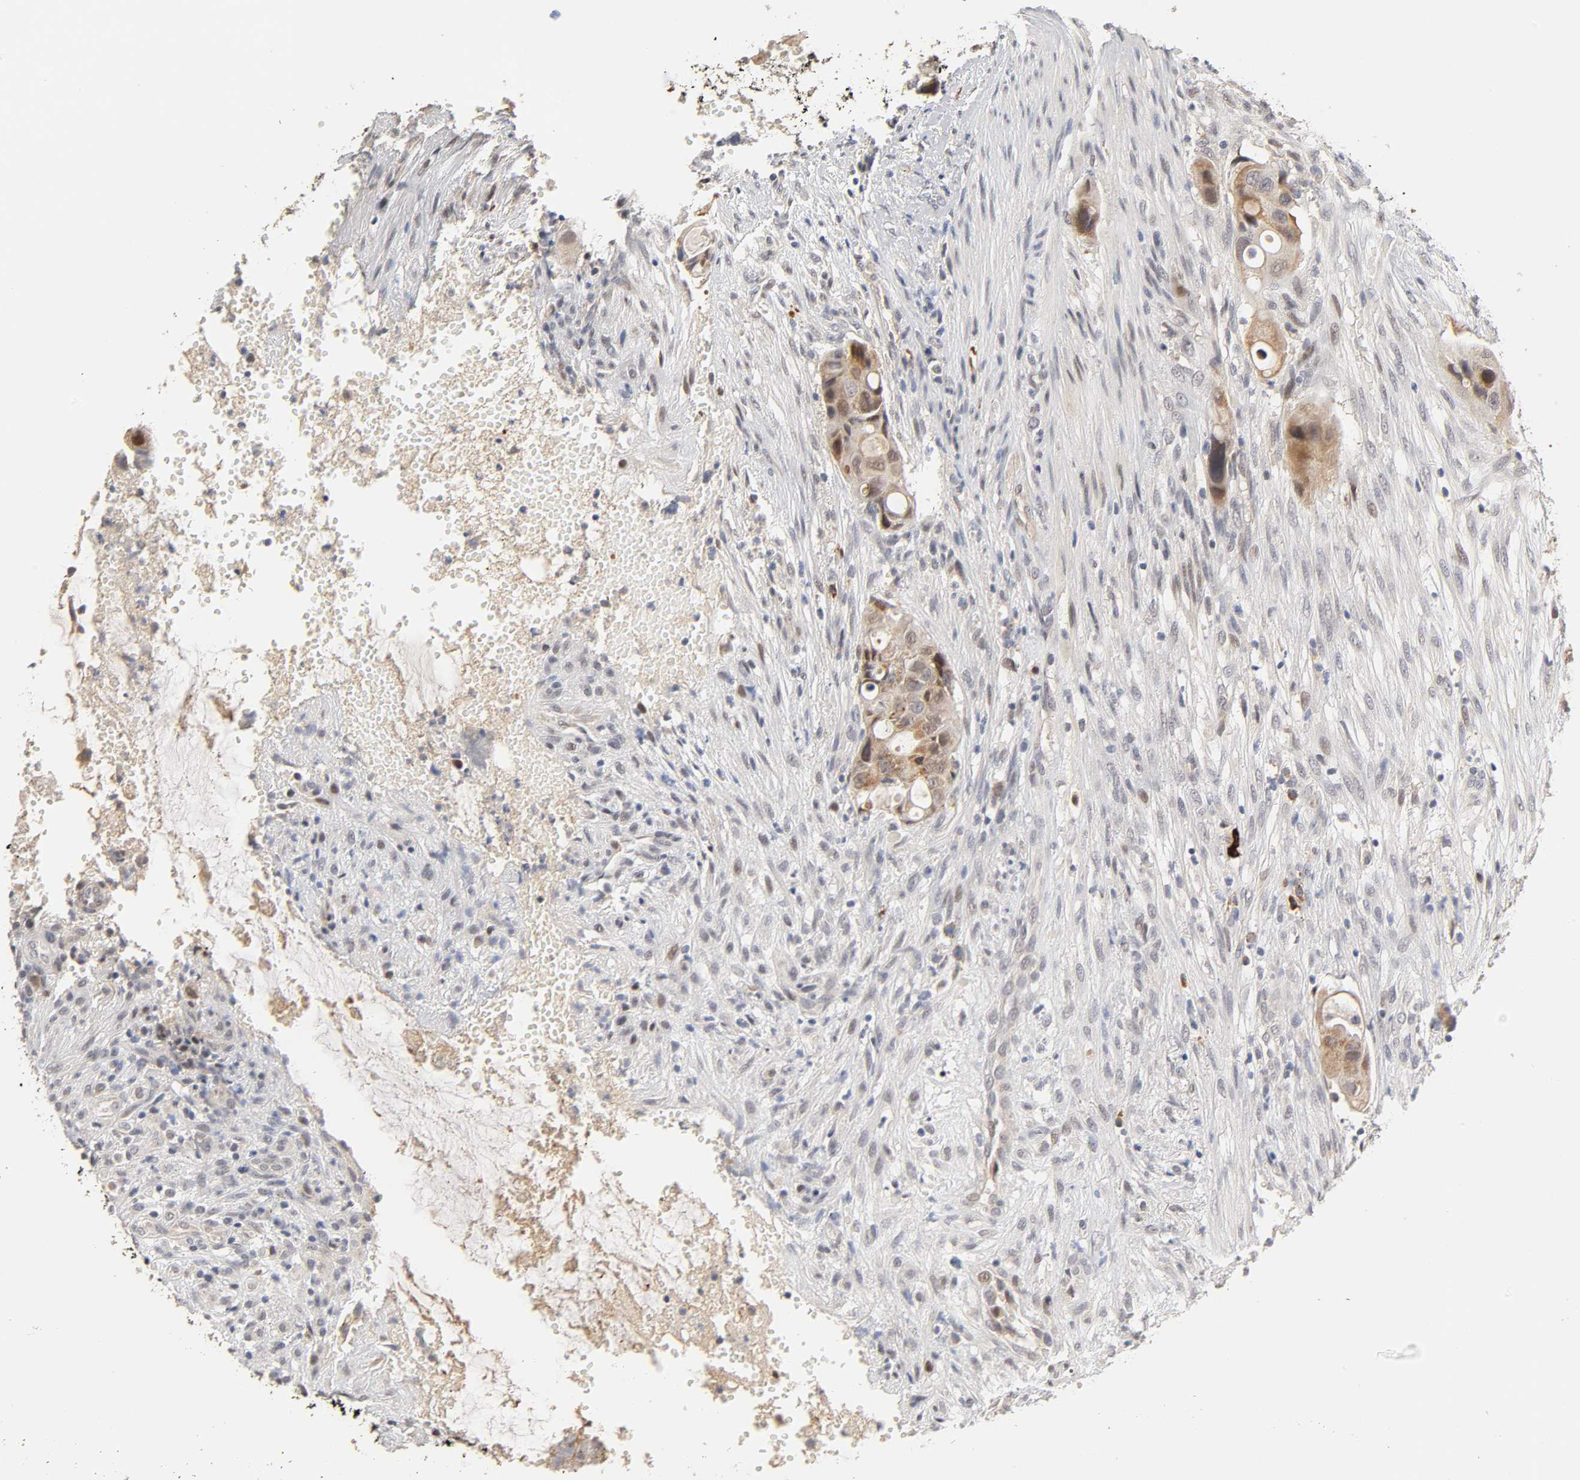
{"staining": {"intensity": "moderate", "quantity": ">75%", "location": "cytoplasmic/membranous,nuclear"}, "tissue": "colorectal cancer", "cell_type": "Tumor cells", "image_type": "cancer", "snomed": [{"axis": "morphology", "description": "Adenocarcinoma, NOS"}, {"axis": "topography", "description": "Colon"}], "caption": "Brown immunohistochemical staining in colorectal cancer (adenocarcinoma) displays moderate cytoplasmic/membranous and nuclear positivity in about >75% of tumor cells.", "gene": "GSTZ1", "patient": {"sex": "female", "age": 57}}